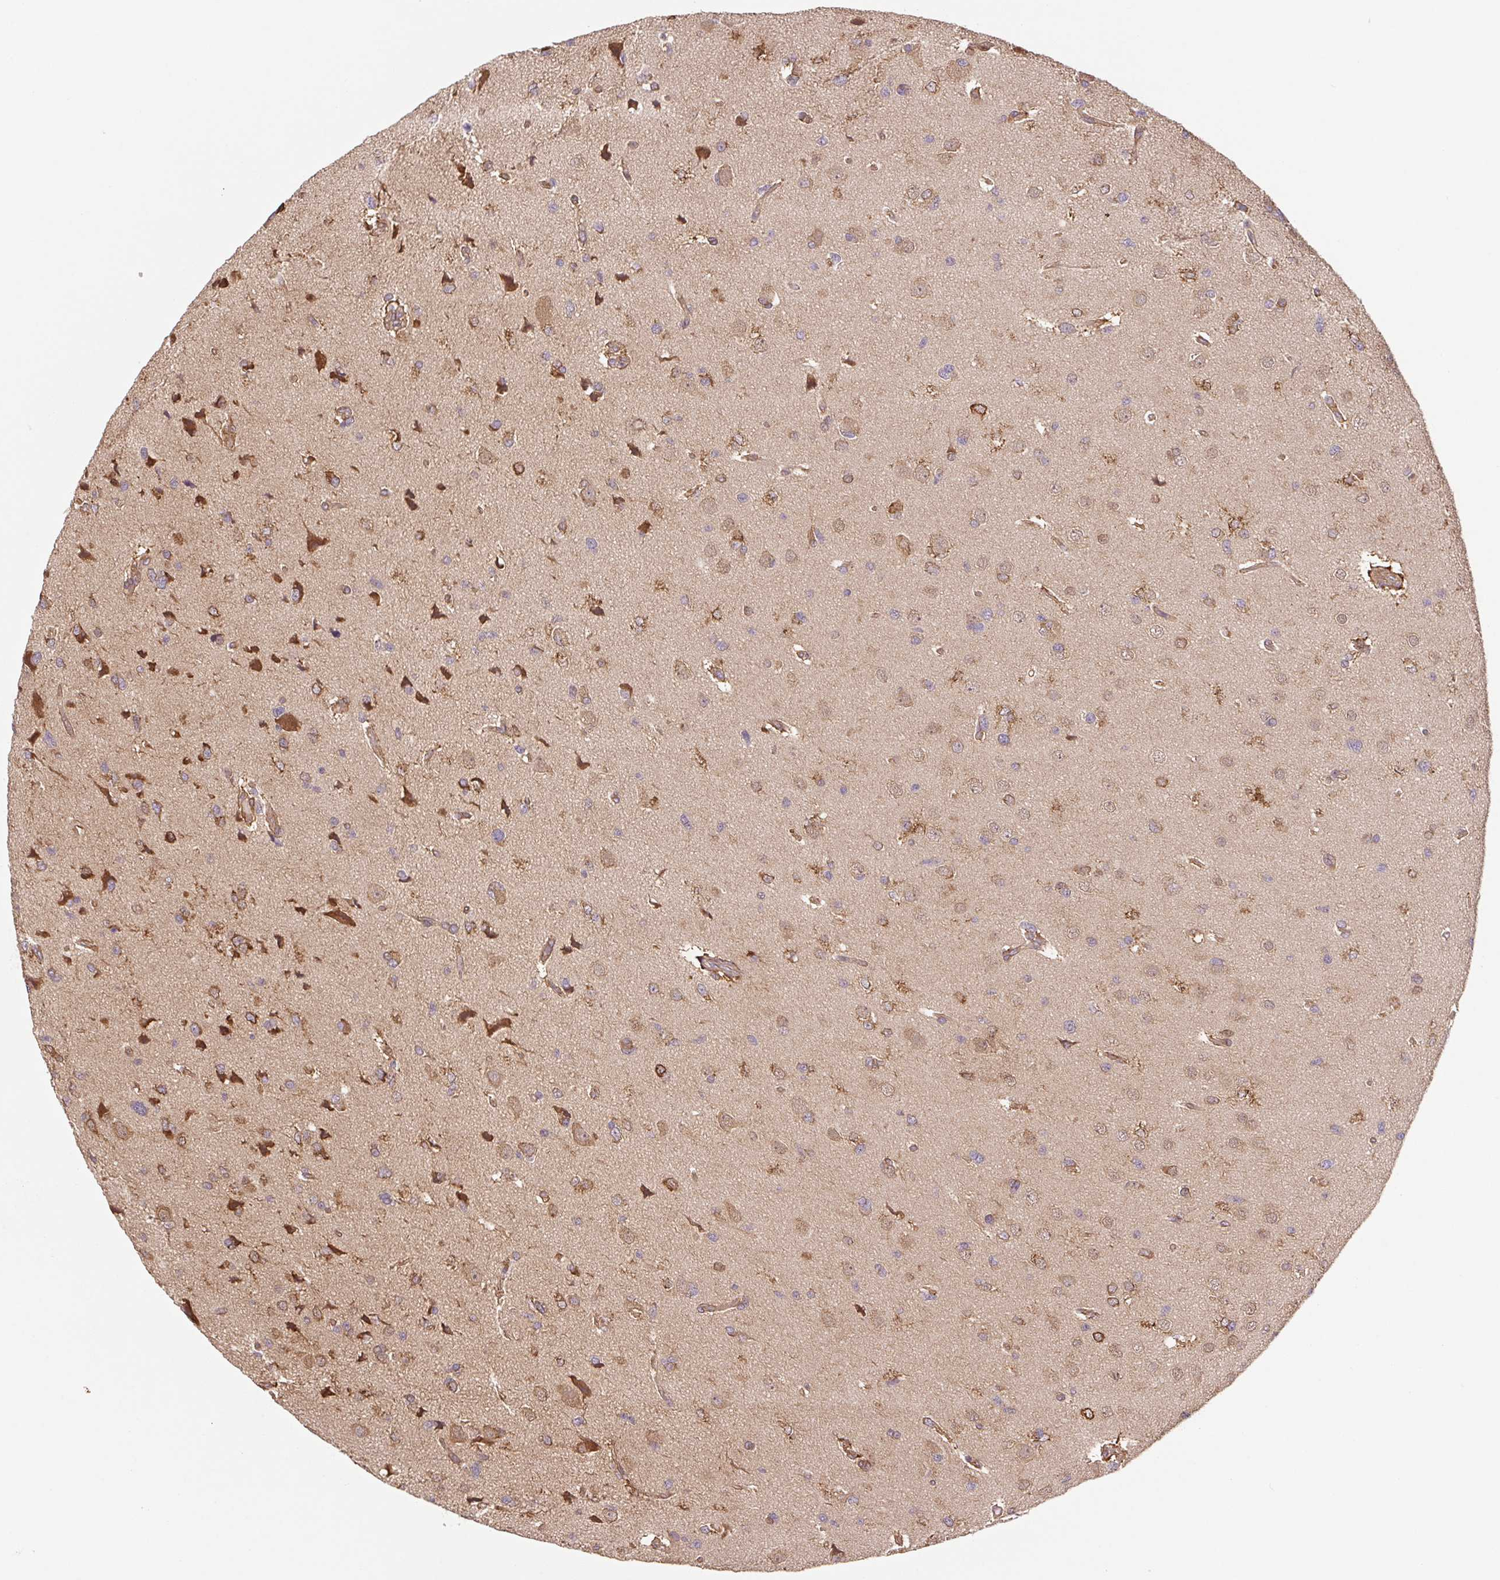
{"staining": {"intensity": "moderate", "quantity": ">75%", "location": "cytoplasmic/membranous"}, "tissue": "glioma", "cell_type": "Tumor cells", "image_type": "cancer", "snomed": [{"axis": "morphology", "description": "Glioma, malignant, Low grade"}, {"axis": "topography", "description": "Brain"}], "caption": "This micrograph shows glioma stained with IHC to label a protein in brown. The cytoplasmic/membranous of tumor cells show moderate positivity for the protein. Nuclei are counter-stained blue.", "gene": "LYPD5", "patient": {"sex": "female", "age": 55}}